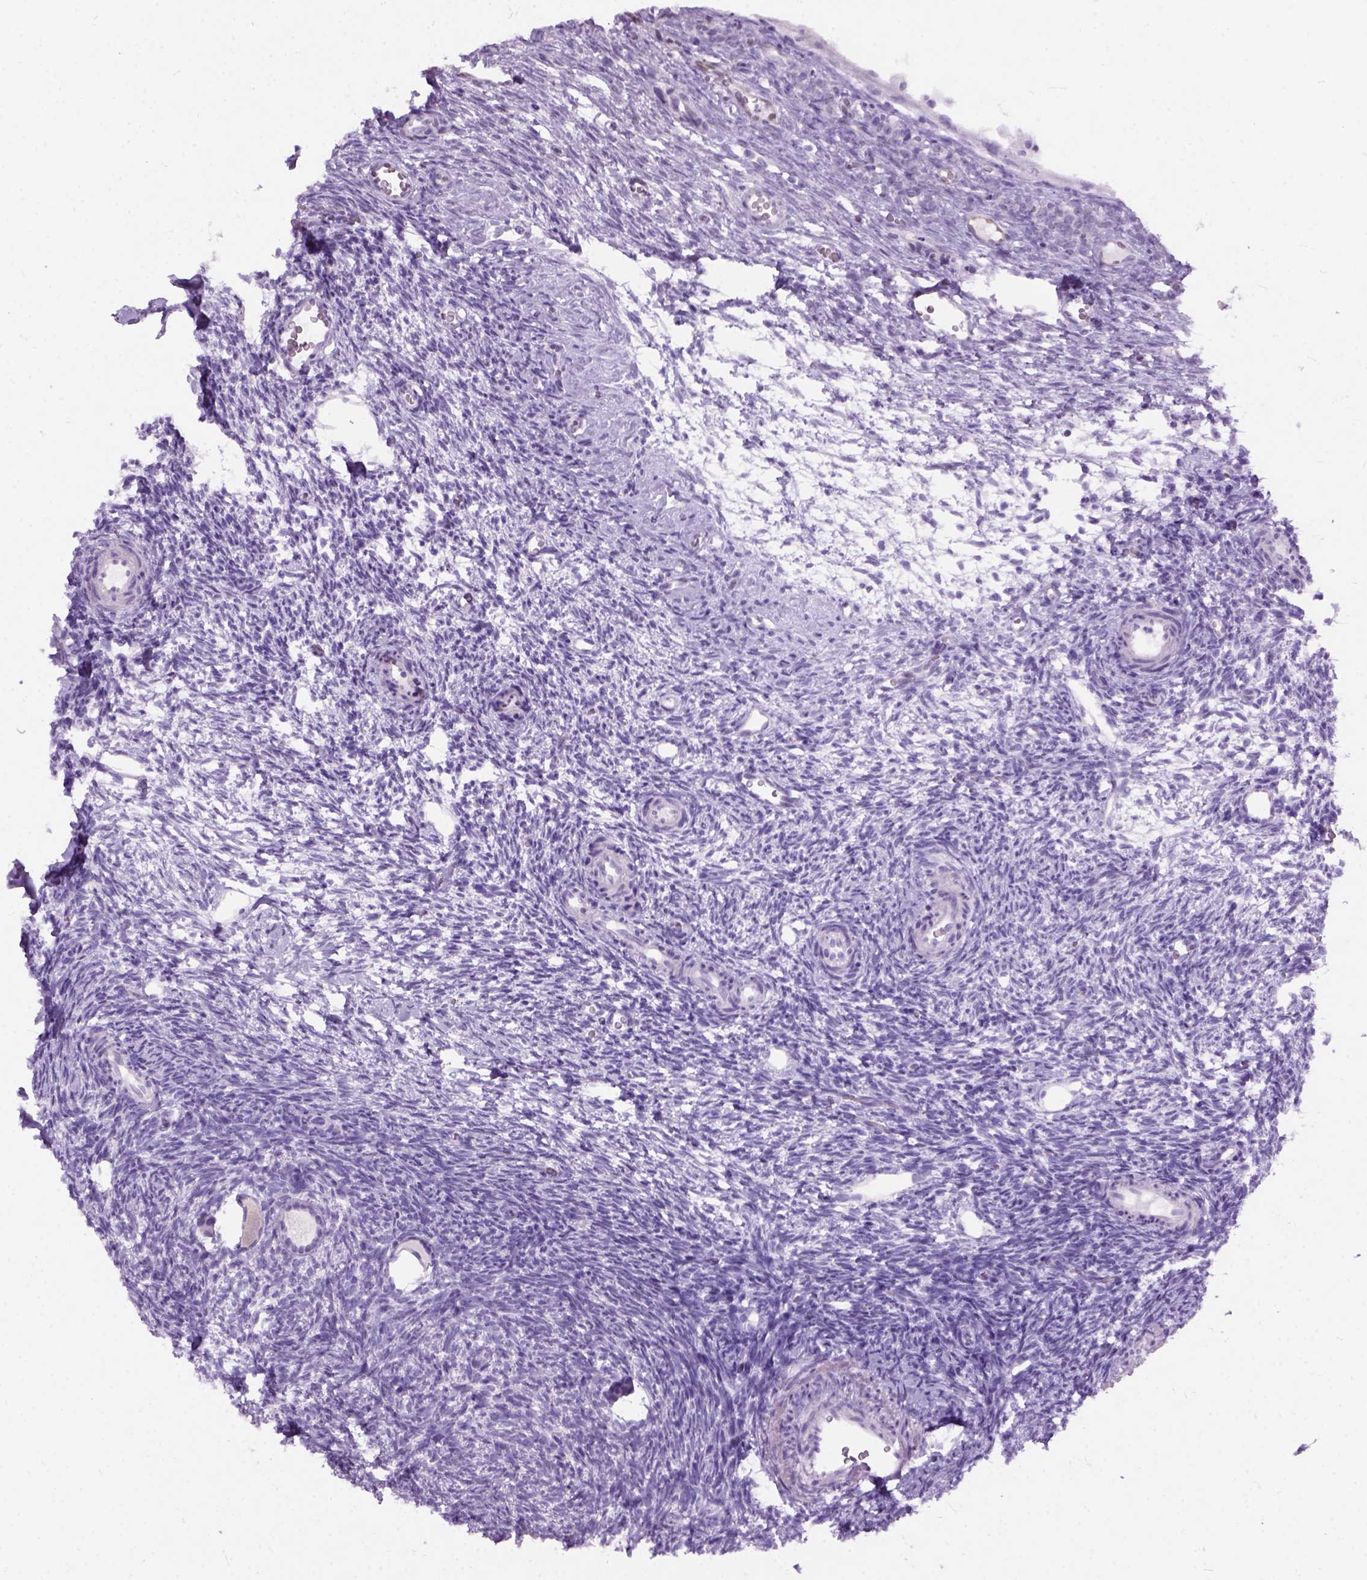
{"staining": {"intensity": "negative", "quantity": "none", "location": "none"}, "tissue": "ovary", "cell_type": "Follicle cells", "image_type": "normal", "snomed": [{"axis": "morphology", "description": "Normal tissue, NOS"}, {"axis": "topography", "description": "Ovary"}], "caption": "There is no significant staining in follicle cells of ovary. The staining was performed using DAB (3,3'-diaminobenzidine) to visualize the protein expression in brown, while the nuclei were stained in blue with hematoxylin (Magnification: 20x).", "gene": "AXDND1", "patient": {"sex": "female", "age": 34}}